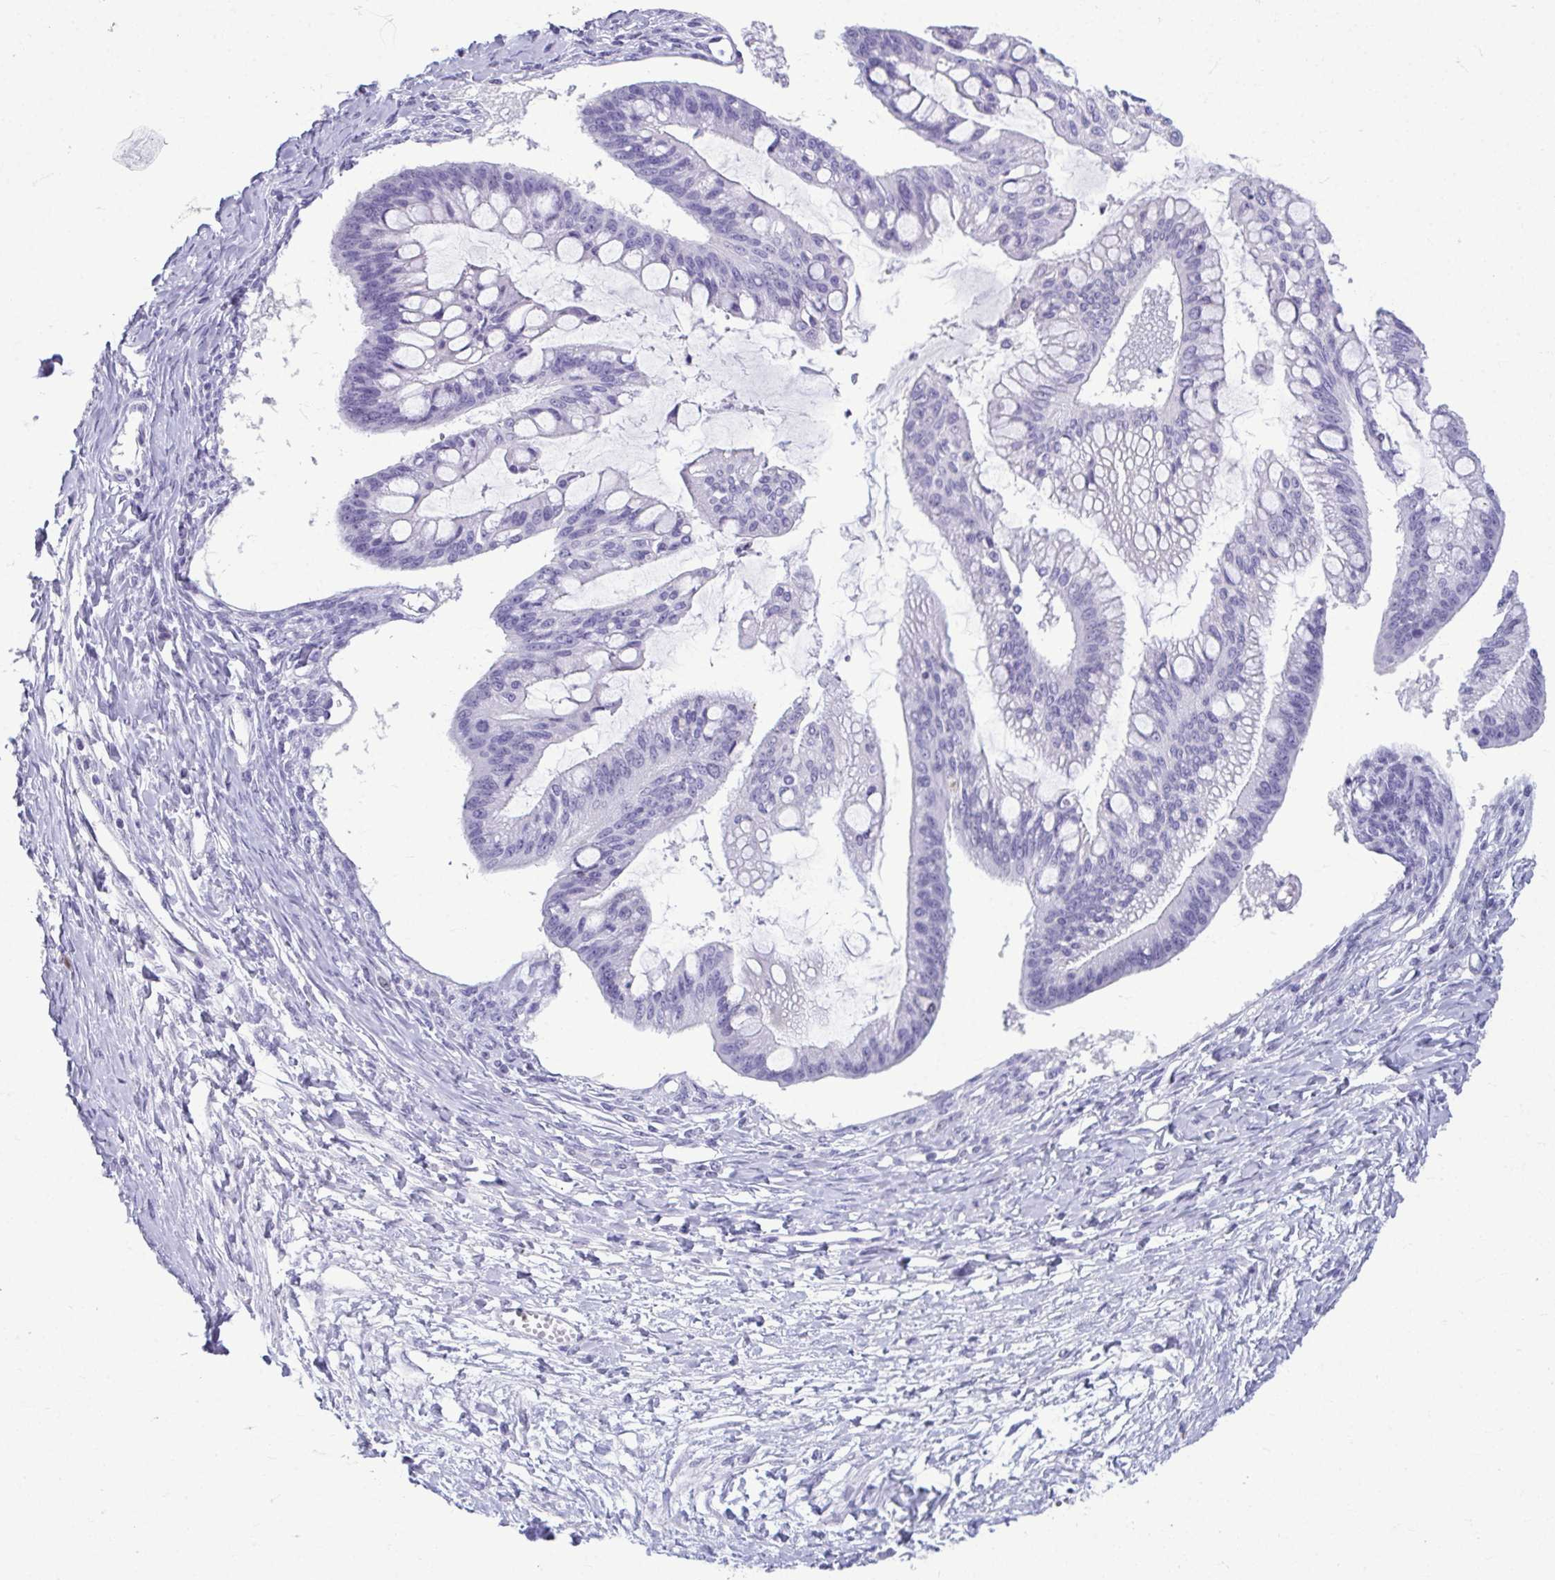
{"staining": {"intensity": "negative", "quantity": "none", "location": "none"}, "tissue": "ovarian cancer", "cell_type": "Tumor cells", "image_type": "cancer", "snomed": [{"axis": "morphology", "description": "Cystadenocarcinoma, mucinous, NOS"}, {"axis": "topography", "description": "Ovary"}], "caption": "Immunohistochemical staining of human mucinous cystadenocarcinoma (ovarian) demonstrates no significant expression in tumor cells.", "gene": "SERPINI1", "patient": {"sex": "female", "age": 73}}